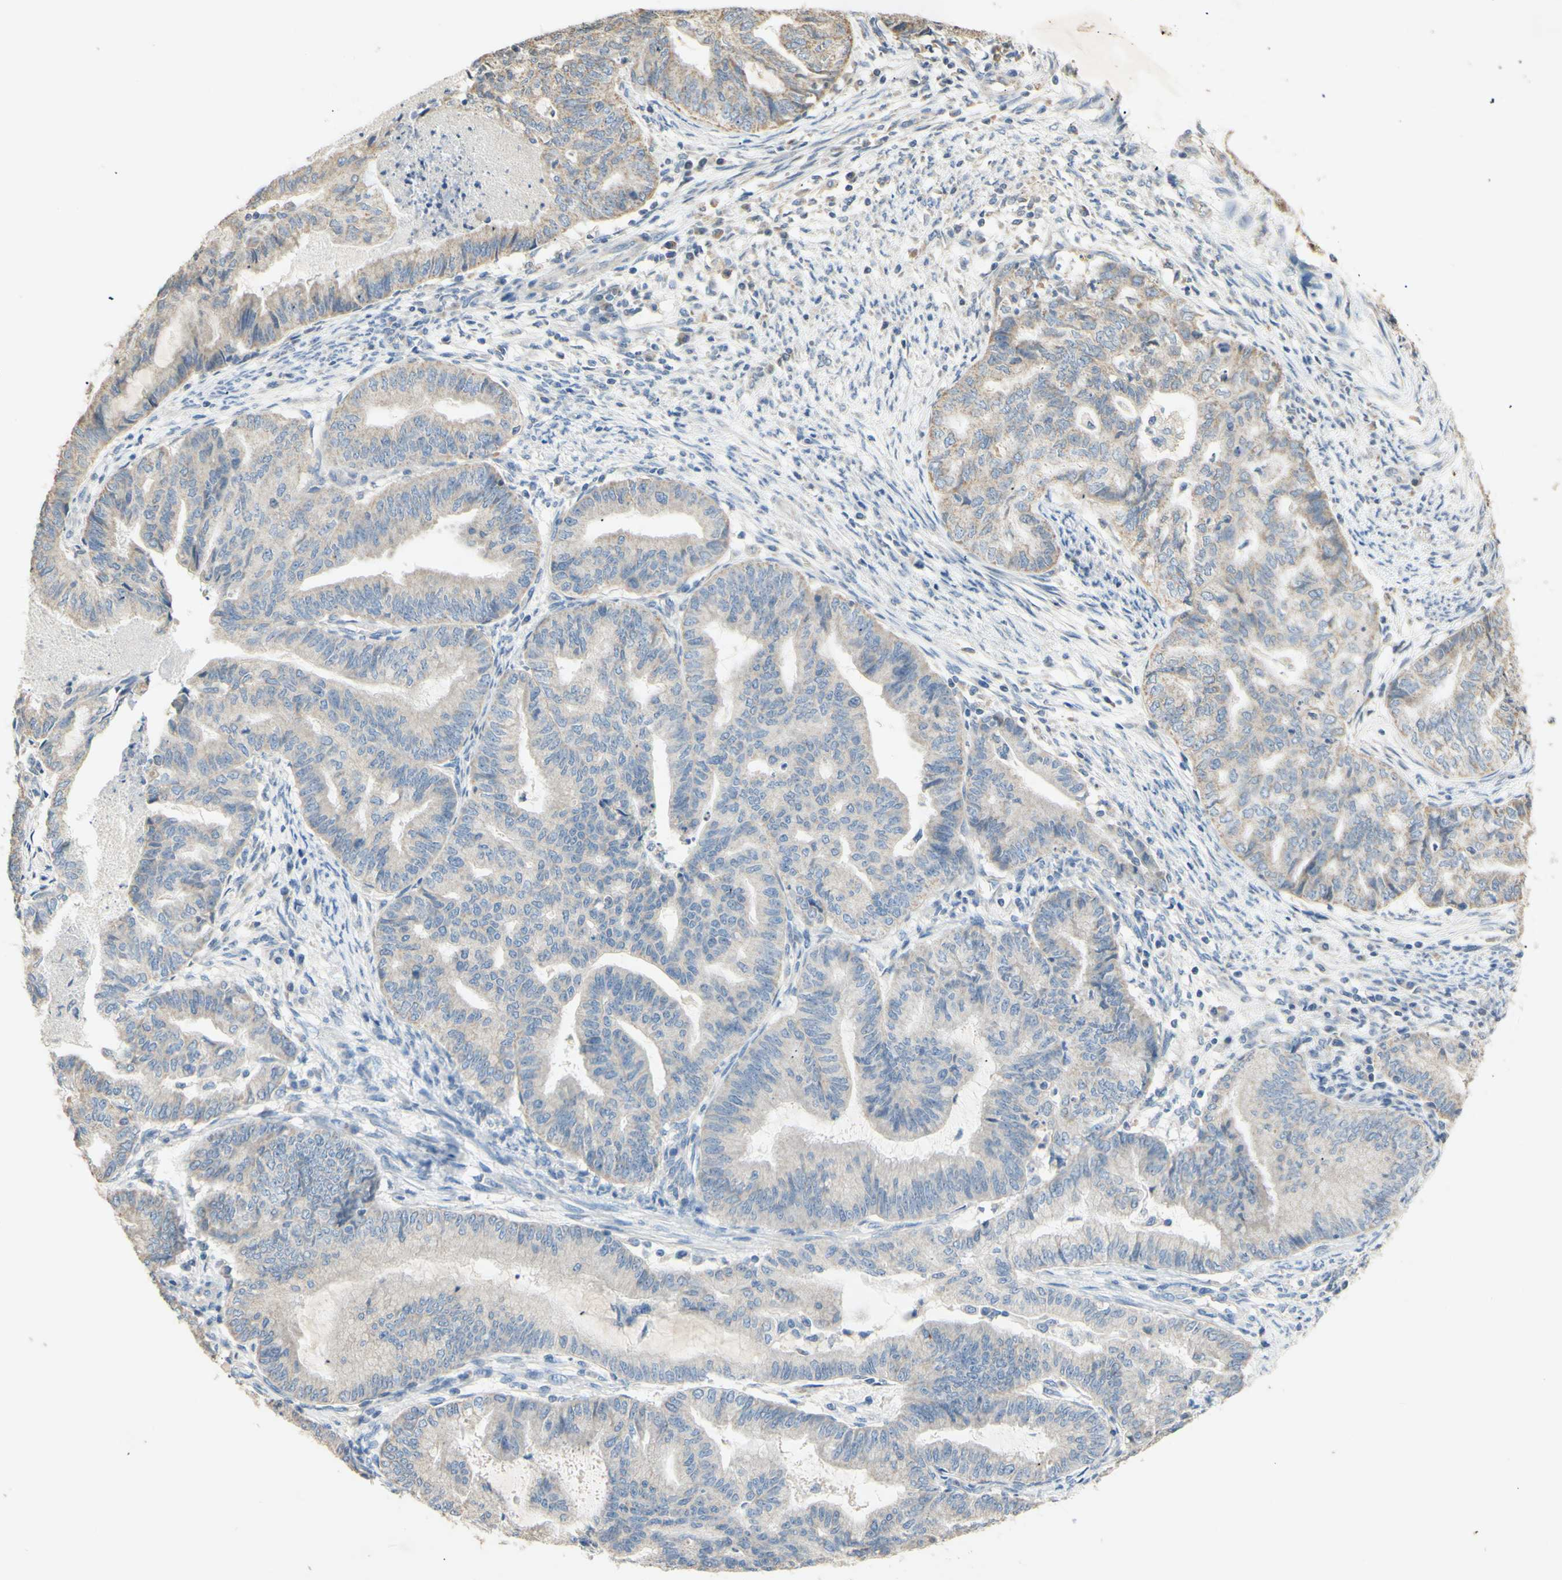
{"staining": {"intensity": "weak", "quantity": "<25%", "location": "cytoplasmic/membranous"}, "tissue": "endometrial cancer", "cell_type": "Tumor cells", "image_type": "cancer", "snomed": [{"axis": "morphology", "description": "Adenocarcinoma, NOS"}, {"axis": "topography", "description": "Endometrium"}], "caption": "Endometrial adenocarcinoma was stained to show a protein in brown. There is no significant staining in tumor cells. (DAB IHC with hematoxylin counter stain).", "gene": "PTGIS", "patient": {"sex": "female", "age": 79}}